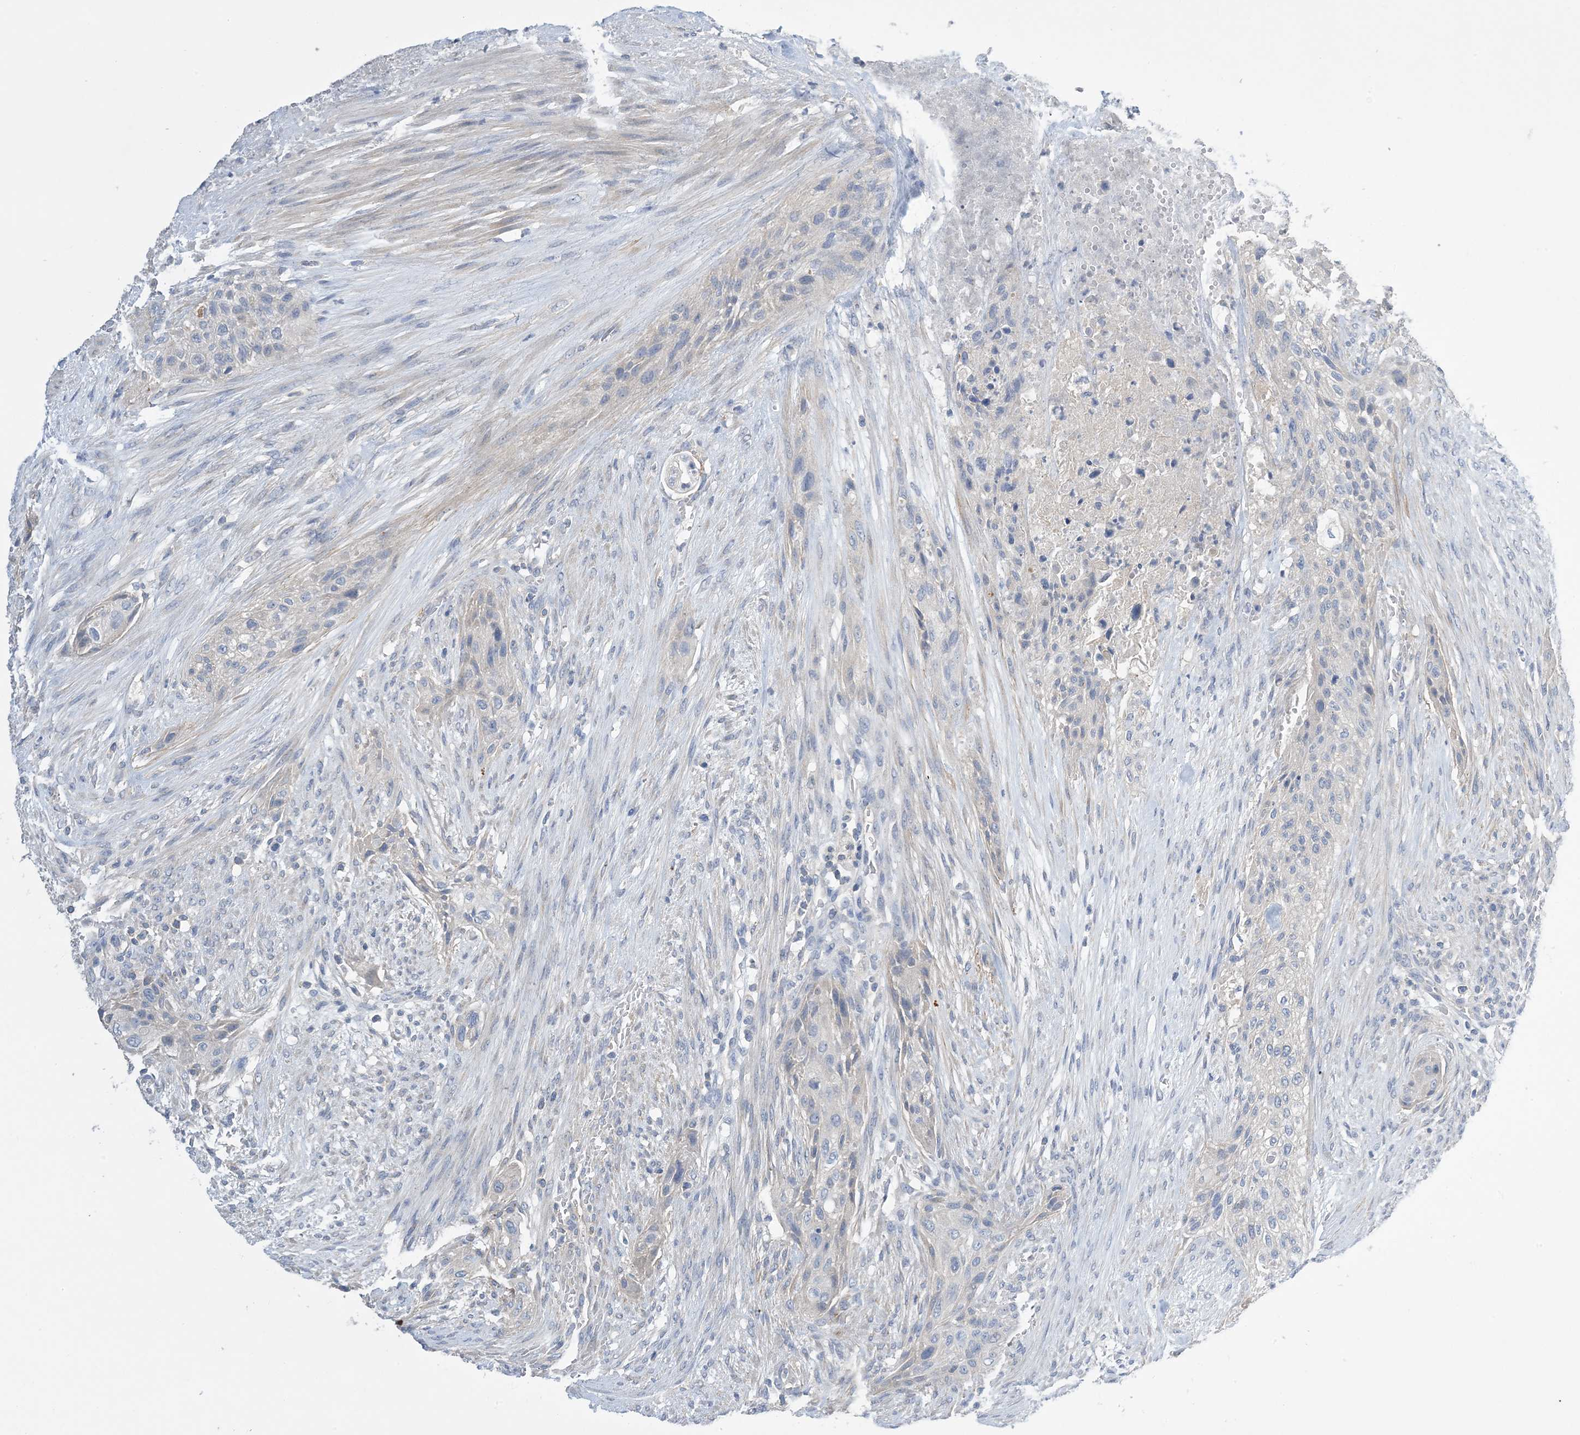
{"staining": {"intensity": "negative", "quantity": "none", "location": "none"}, "tissue": "urothelial cancer", "cell_type": "Tumor cells", "image_type": "cancer", "snomed": [{"axis": "morphology", "description": "Urothelial carcinoma, High grade"}, {"axis": "topography", "description": "Urinary bladder"}], "caption": "DAB (3,3'-diaminobenzidine) immunohistochemical staining of human urothelial carcinoma (high-grade) reveals no significant positivity in tumor cells.", "gene": "KPRP", "patient": {"sex": "male", "age": 35}}